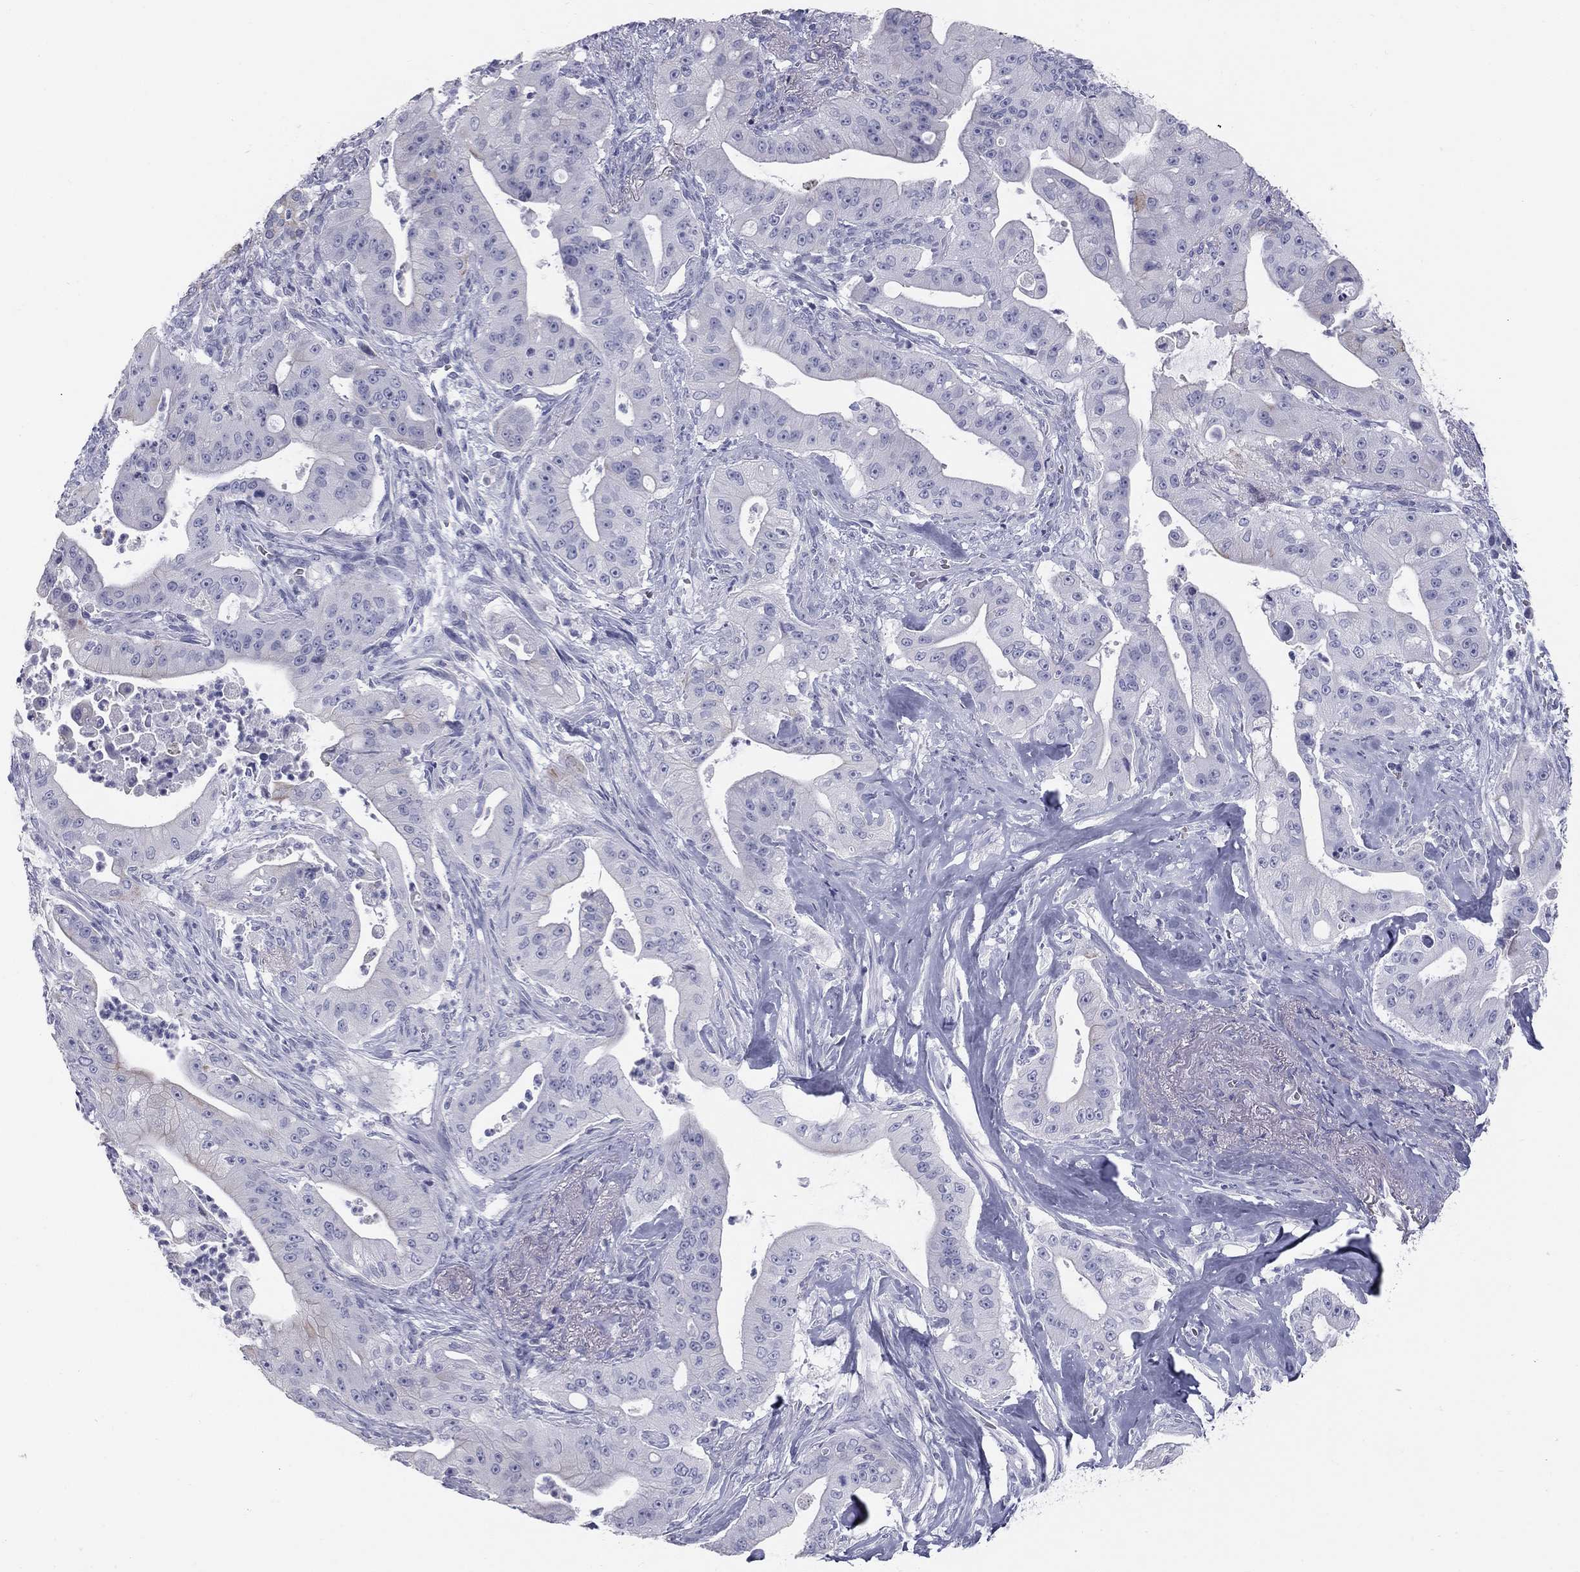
{"staining": {"intensity": "negative", "quantity": "none", "location": "none"}, "tissue": "pancreatic cancer", "cell_type": "Tumor cells", "image_type": "cancer", "snomed": [{"axis": "morphology", "description": "Normal tissue, NOS"}, {"axis": "morphology", "description": "Inflammation, NOS"}, {"axis": "morphology", "description": "Adenocarcinoma, NOS"}, {"axis": "topography", "description": "Pancreas"}], "caption": "An immunohistochemistry micrograph of pancreatic cancer (adenocarcinoma) is shown. There is no staining in tumor cells of pancreatic cancer (adenocarcinoma).", "gene": "SULT2B1", "patient": {"sex": "male", "age": 57}}